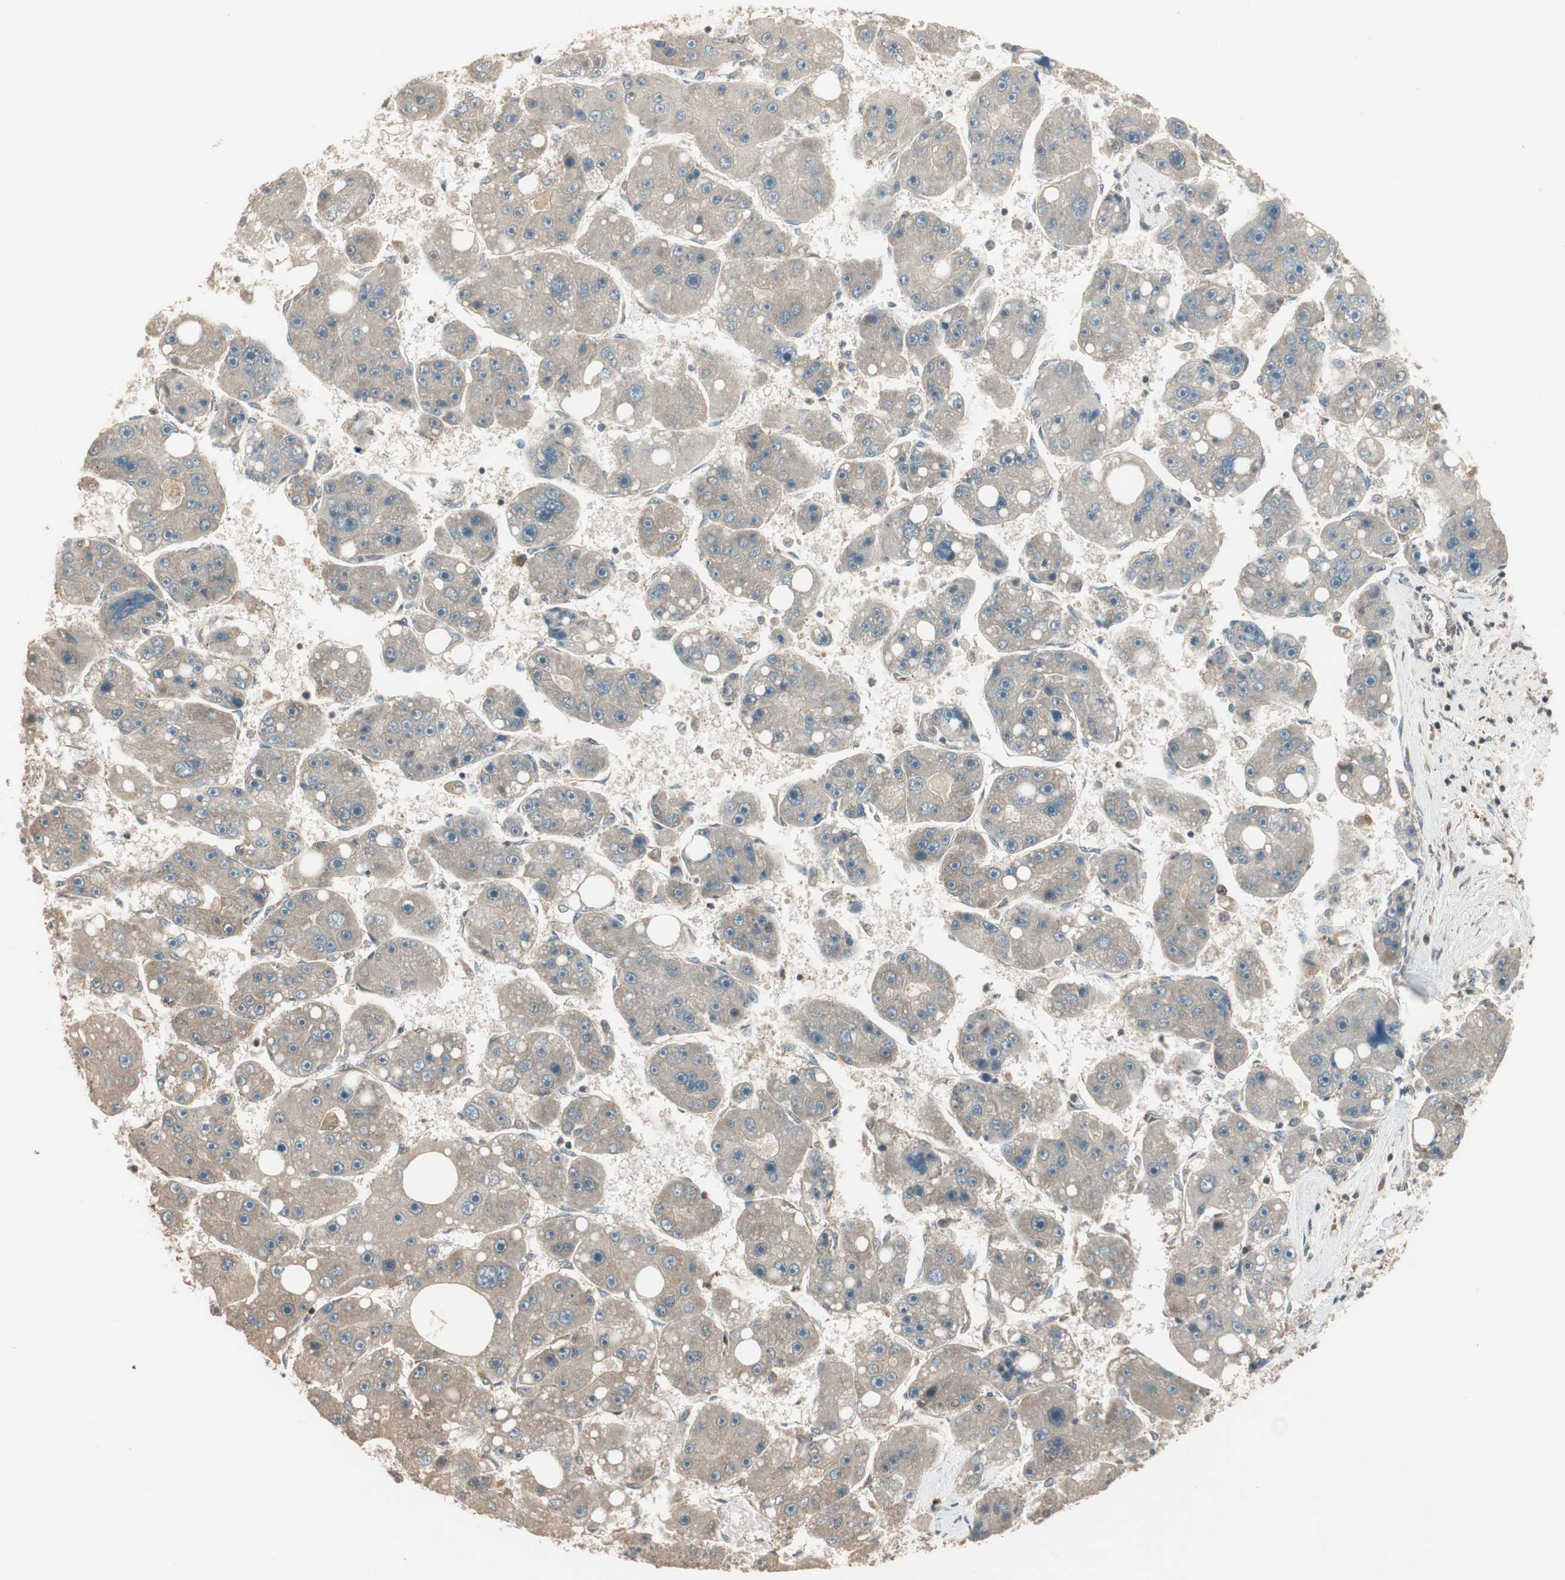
{"staining": {"intensity": "weak", "quantity": ">75%", "location": "cytoplasmic/membranous"}, "tissue": "liver cancer", "cell_type": "Tumor cells", "image_type": "cancer", "snomed": [{"axis": "morphology", "description": "Carcinoma, Hepatocellular, NOS"}, {"axis": "topography", "description": "Liver"}], "caption": "Liver hepatocellular carcinoma was stained to show a protein in brown. There is low levels of weak cytoplasmic/membranous positivity in approximately >75% of tumor cells. The protein of interest is stained brown, and the nuclei are stained in blue (DAB (3,3'-diaminobenzidine) IHC with brightfield microscopy, high magnification).", "gene": "CNOT4", "patient": {"sex": "female", "age": 61}}